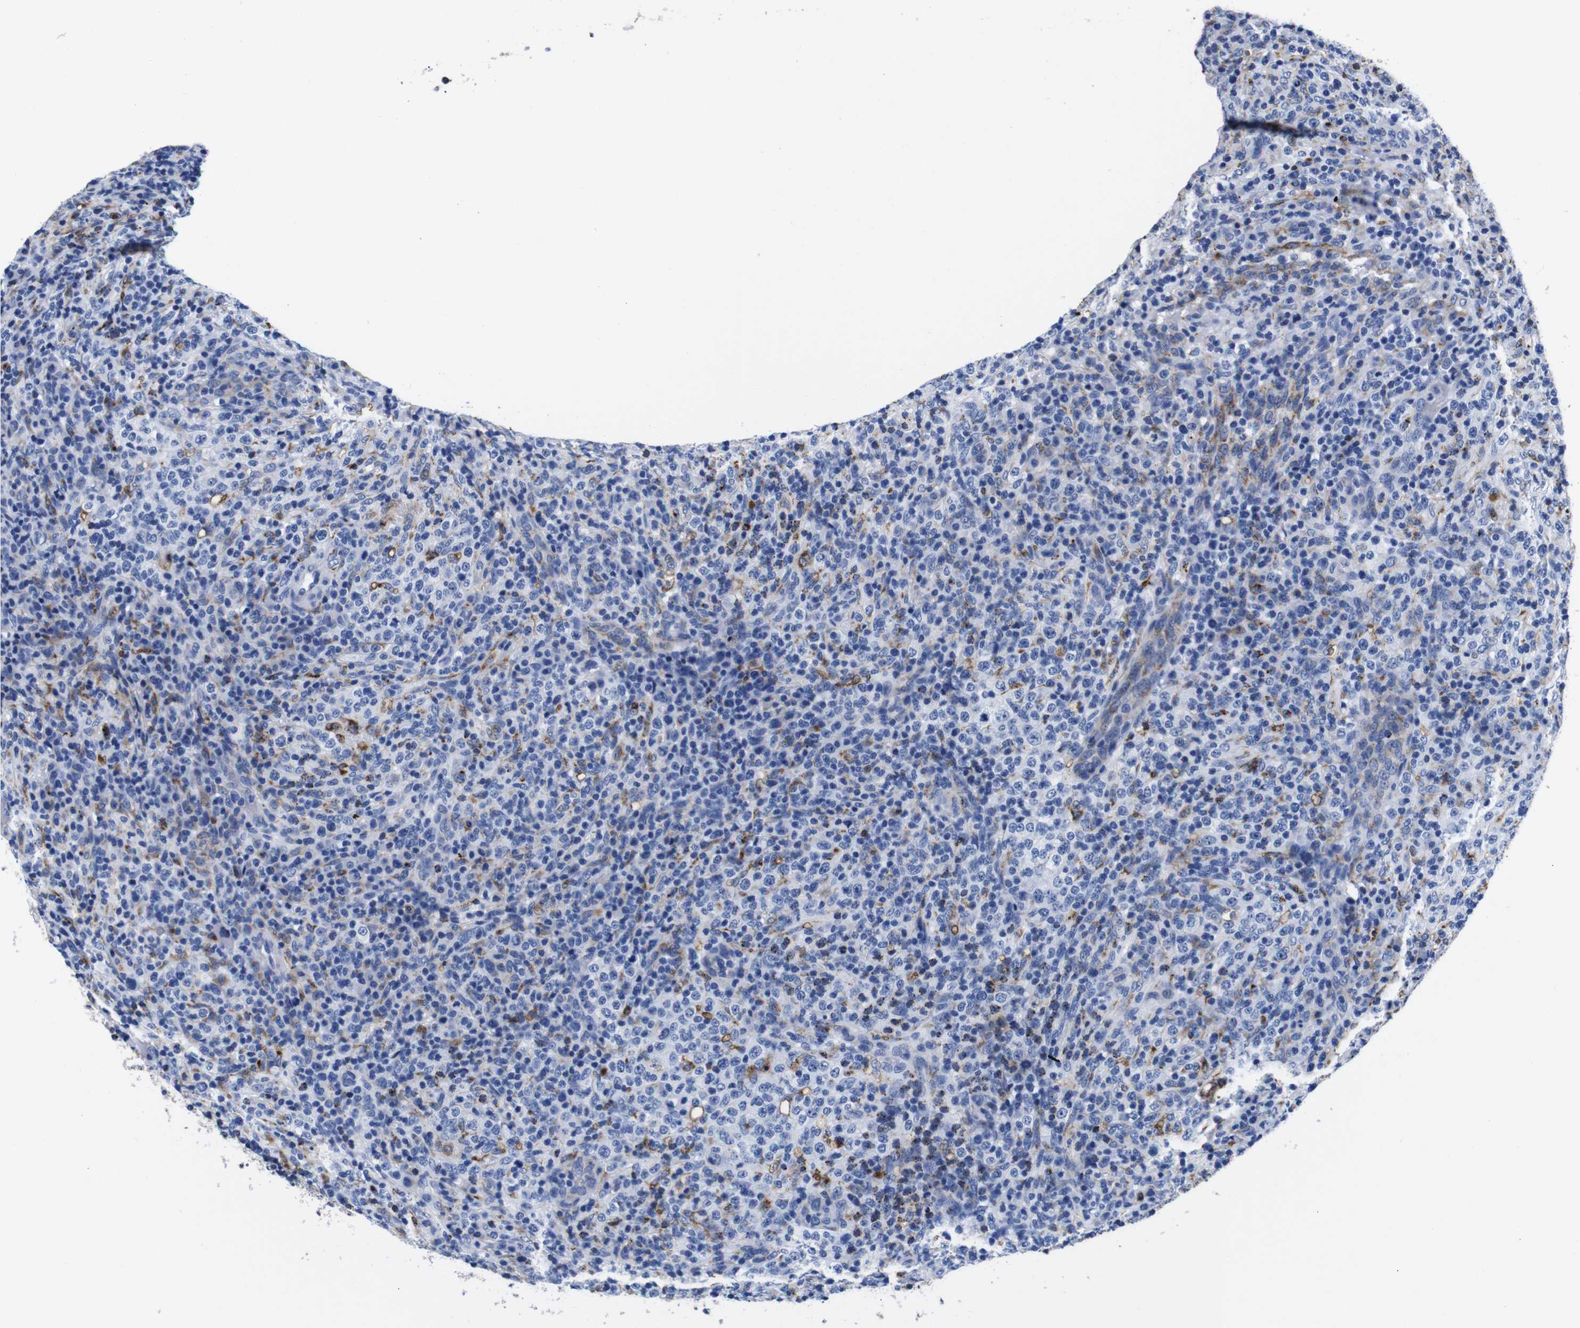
{"staining": {"intensity": "moderate", "quantity": "<25%", "location": "cytoplasmic/membranous"}, "tissue": "lymphoma", "cell_type": "Tumor cells", "image_type": "cancer", "snomed": [{"axis": "morphology", "description": "Malignant lymphoma, non-Hodgkin's type, High grade"}, {"axis": "topography", "description": "Lymph node"}], "caption": "The histopathology image shows staining of high-grade malignant lymphoma, non-Hodgkin's type, revealing moderate cytoplasmic/membranous protein positivity (brown color) within tumor cells.", "gene": "HLA-DMB", "patient": {"sex": "female", "age": 76}}